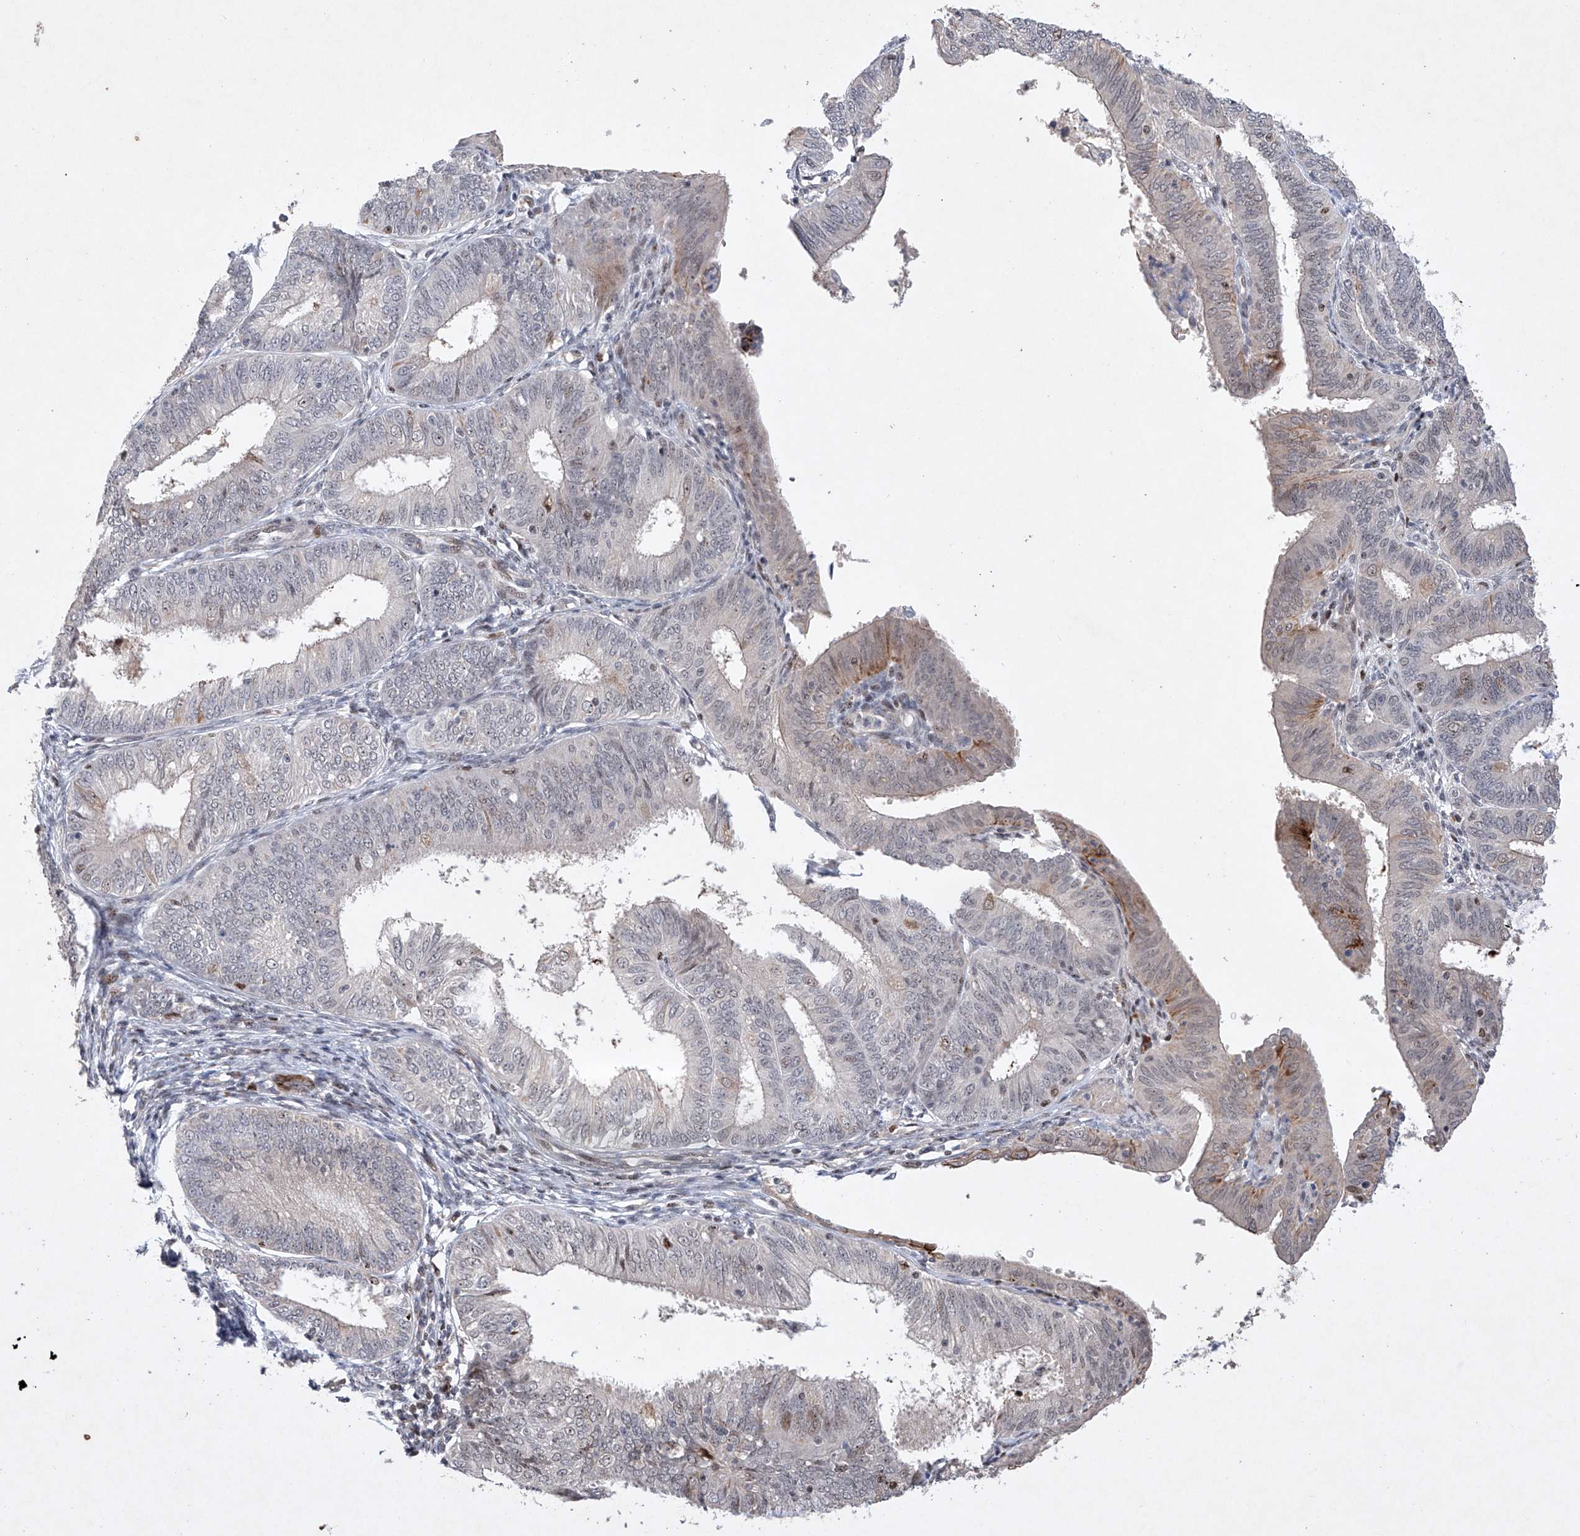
{"staining": {"intensity": "negative", "quantity": "none", "location": "none"}, "tissue": "endometrial cancer", "cell_type": "Tumor cells", "image_type": "cancer", "snomed": [{"axis": "morphology", "description": "Adenocarcinoma, NOS"}, {"axis": "topography", "description": "Endometrium"}], "caption": "Immunohistochemical staining of adenocarcinoma (endometrial) shows no significant staining in tumor cells.", "gene": "AFG1L", "patient": {"sex": "female", "age": 51}}